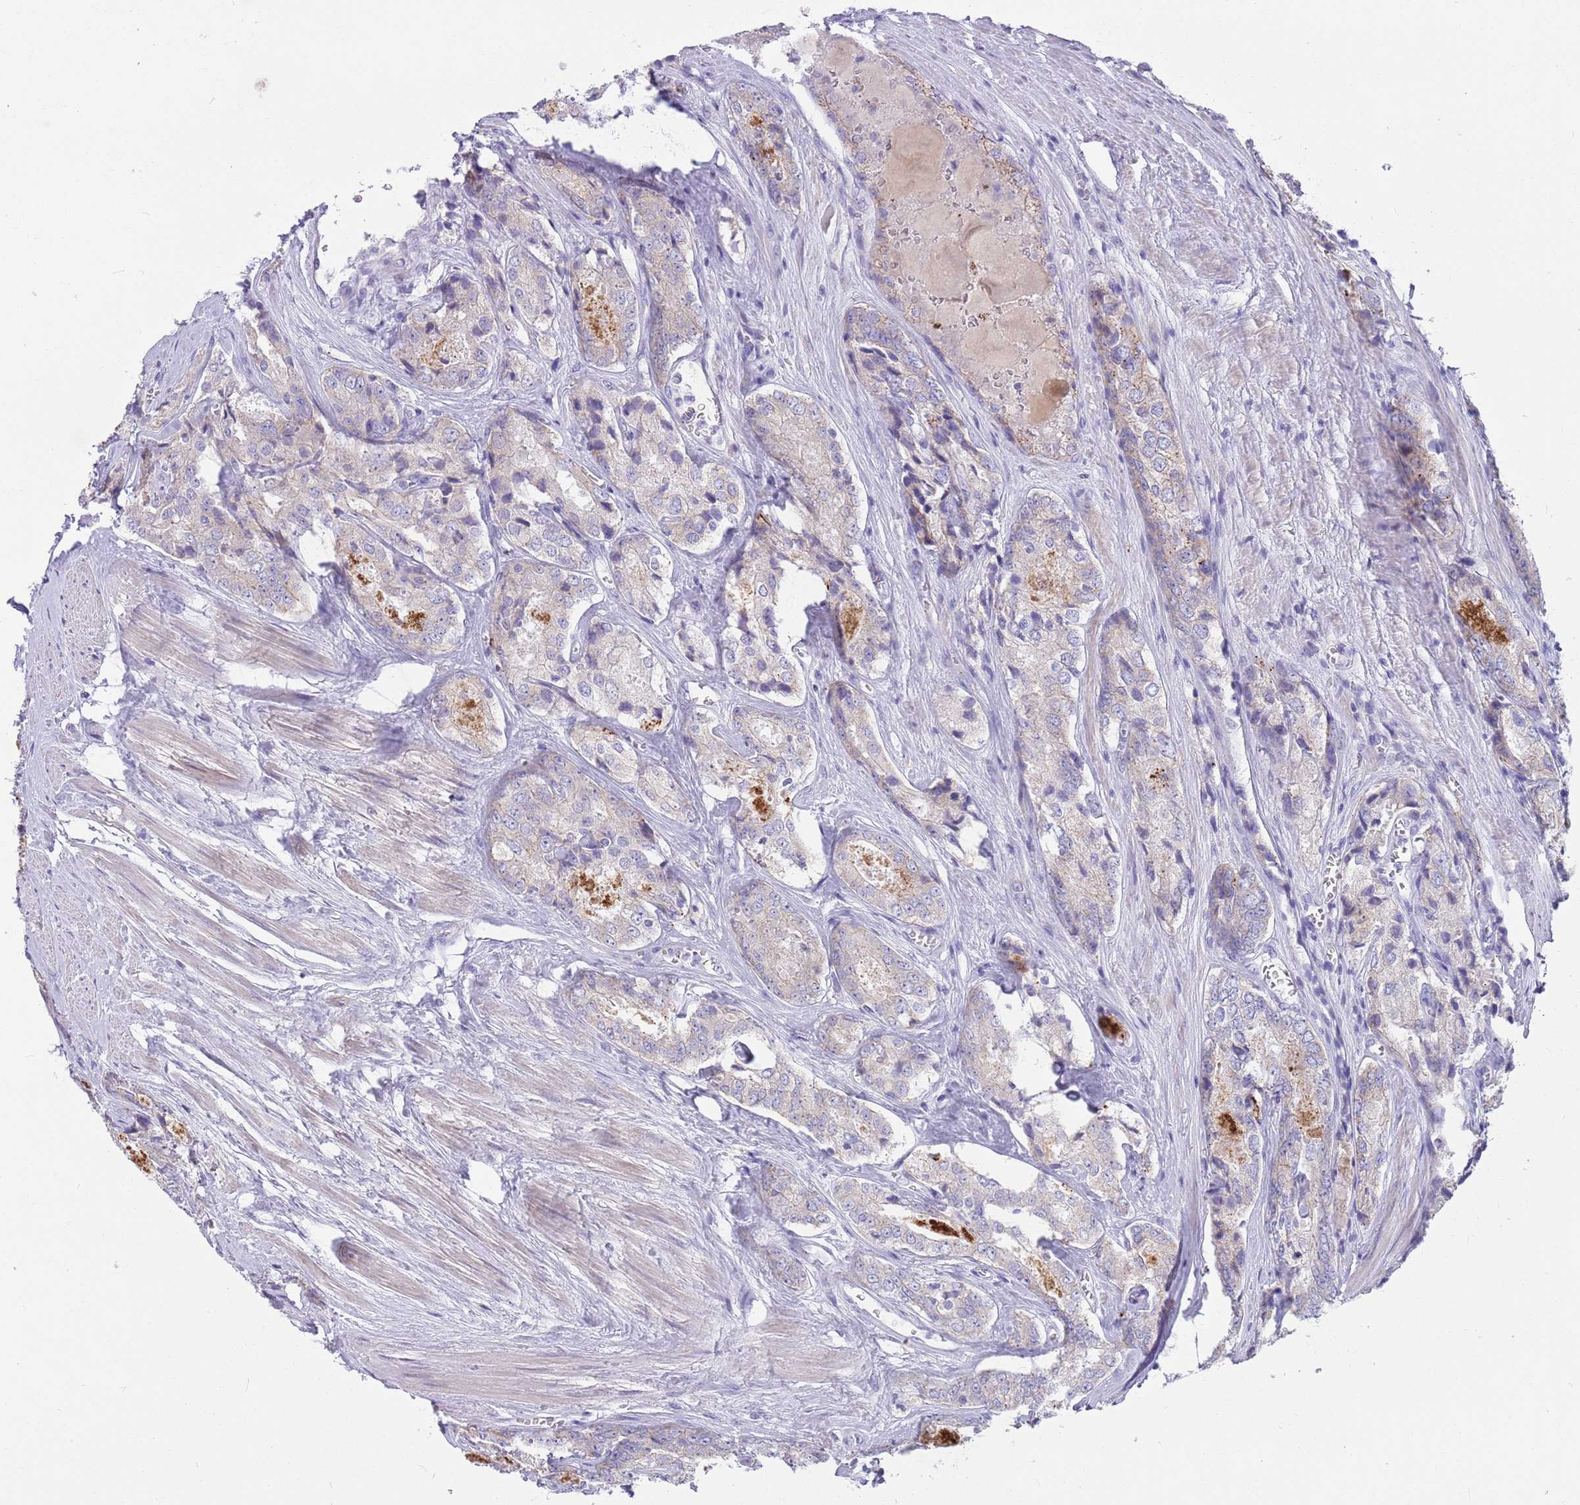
{"staining": {"intensity": "moderate", "quantity": "<25%", "location": "cytoplasmic/membranous"}, "tissue": "prostate cancer", "cell_type": "Tumor cells", "image_type": "cancer", "snomed": [{"axis": "morphology", "description": "Adenocarcinoma, Low grade"}, {"axis": "topography", "description": "Prostate"}], "caption": "Prostate cancer was stained to show a protein in brown. There is low levels of moderate cytoplasmic/membranous expression in approximately <25% of tumor cells.", "gene": "DDHD1", "patient": {"sex": "male", "age": 68}}